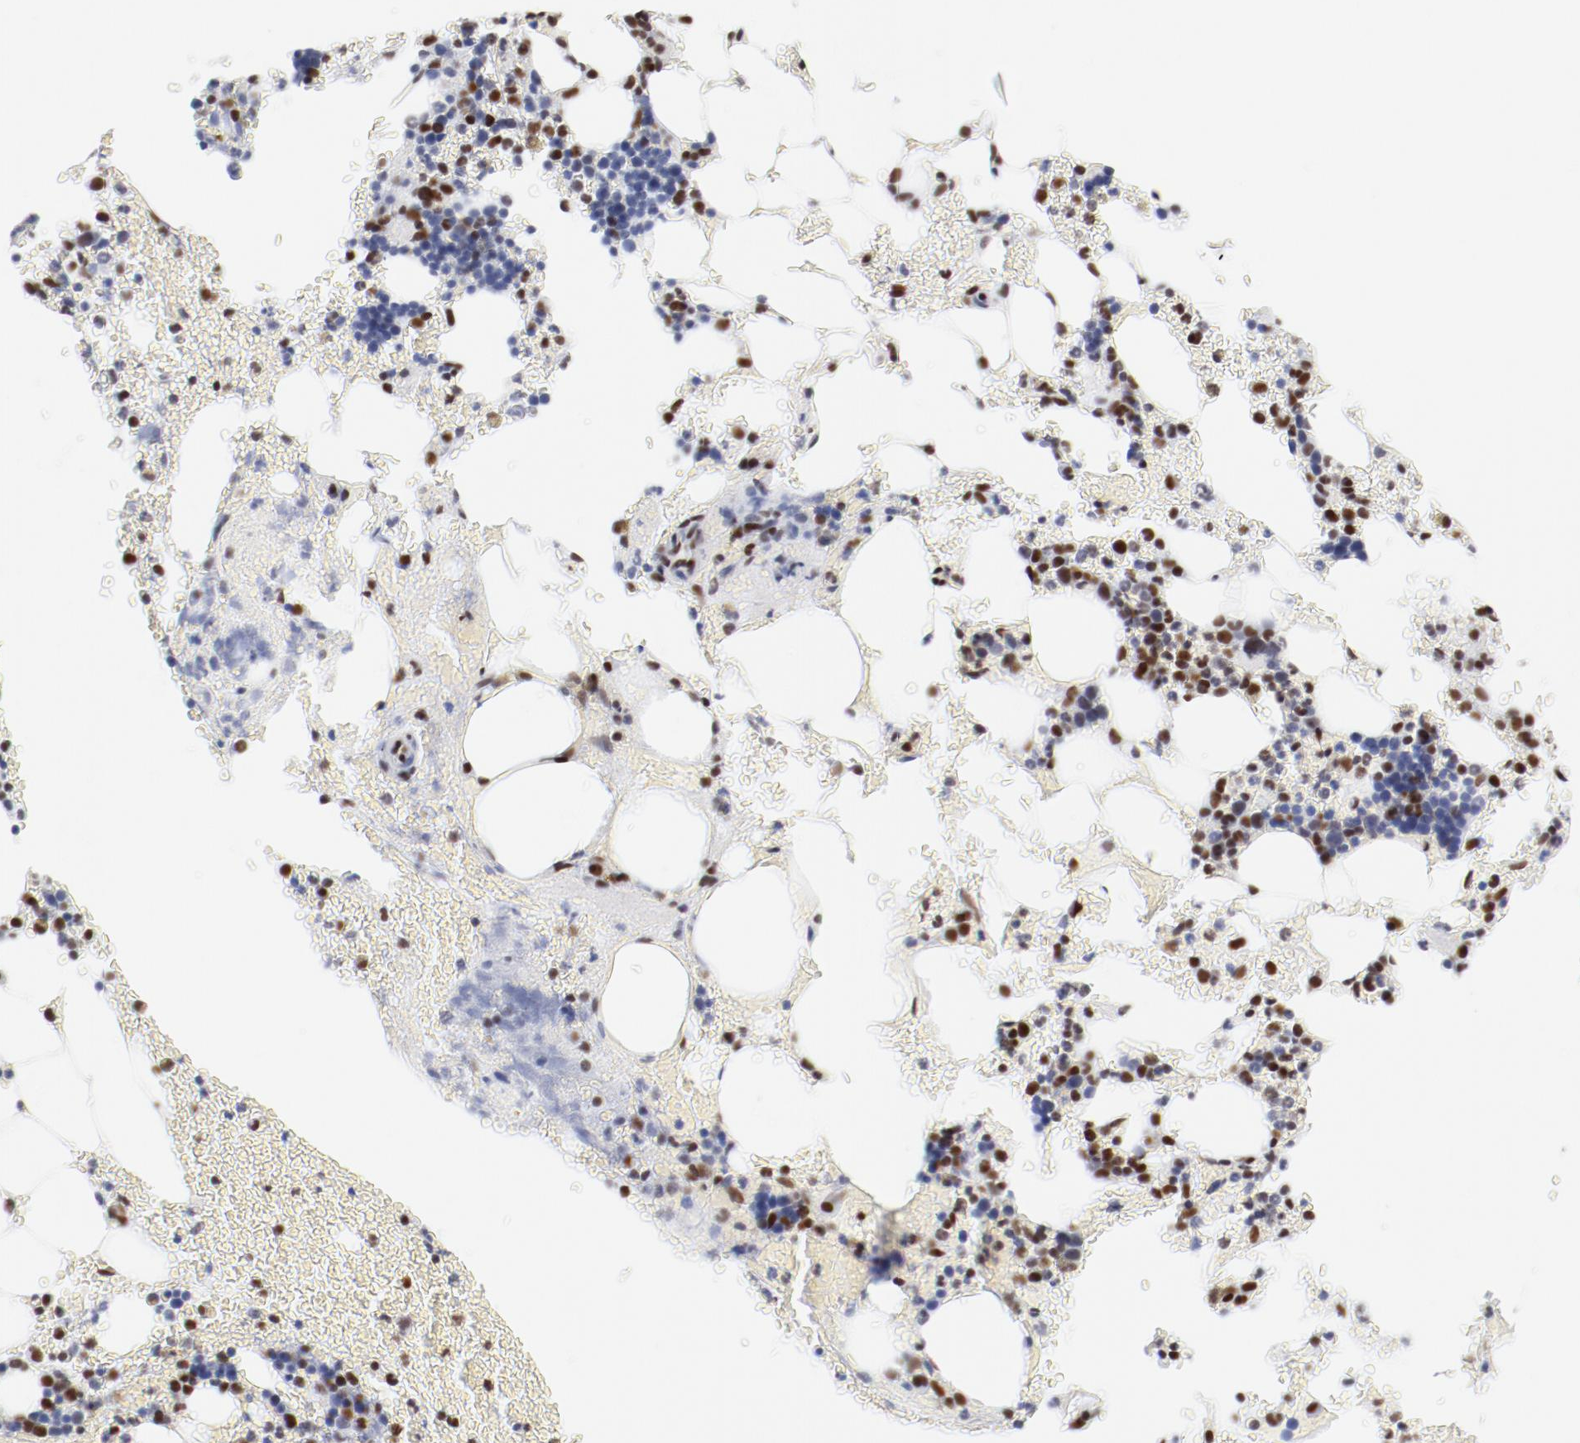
{"staining": {"intensity": "strong", "quantity": "25%-75%", "location": "nuclear"}, "tissue": "bone marrow", "cell_type": "Hematopoietic cells", "image_type": "normal", "snomed": [{"axis": "morphology", "description": "Normal tissue, NOS"}, {"axis": "topography", "description": "Bone marrow"}], "caption": "Bone marrow stained with immunohistochemistry exhibits strong nuclear staining in about 25%-75% of hematopoietic cells. (IHC, brightfield microscopy, high magnification).", "gene": "ATF2", "patient": {"sex": "female", "age": 73}}